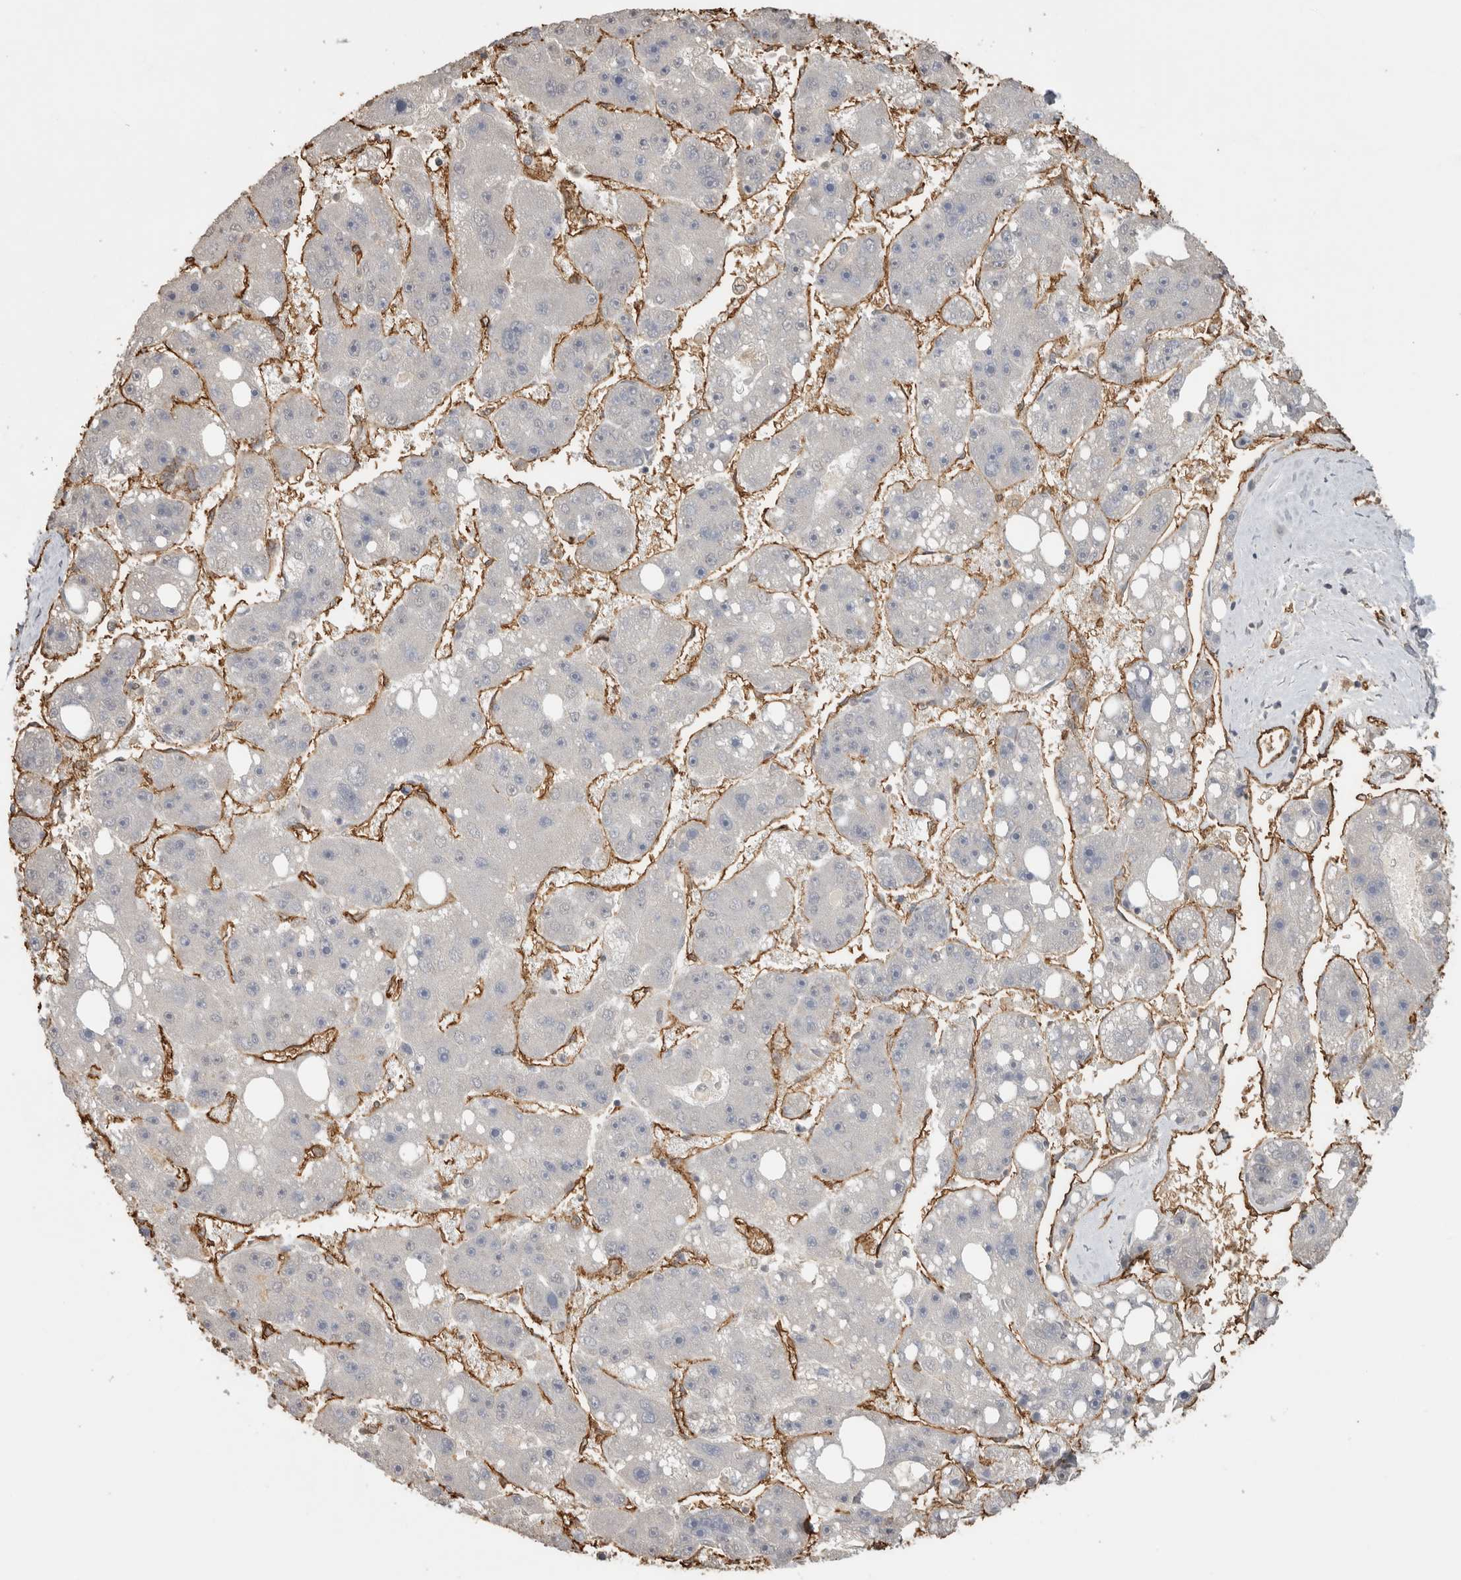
{"staining": {"intensity": "negative", "quantity": "none", "location": "none"}, "tissue": "liver cancer", "cell_type": "Tumor cells", "image_type": "cancer", "snomed": [{"axis": "morphology", "description": "Carcinoma, Hepatocellular, NOS"}, {"axis": "topography", "description": "Liver"}], "caption": "IHC of hepatocellular carcinoma (liver) demonstrates no positivity in tumor cells.", "gene": "IL27", "patient": {"sex": "female", "age": 61}}